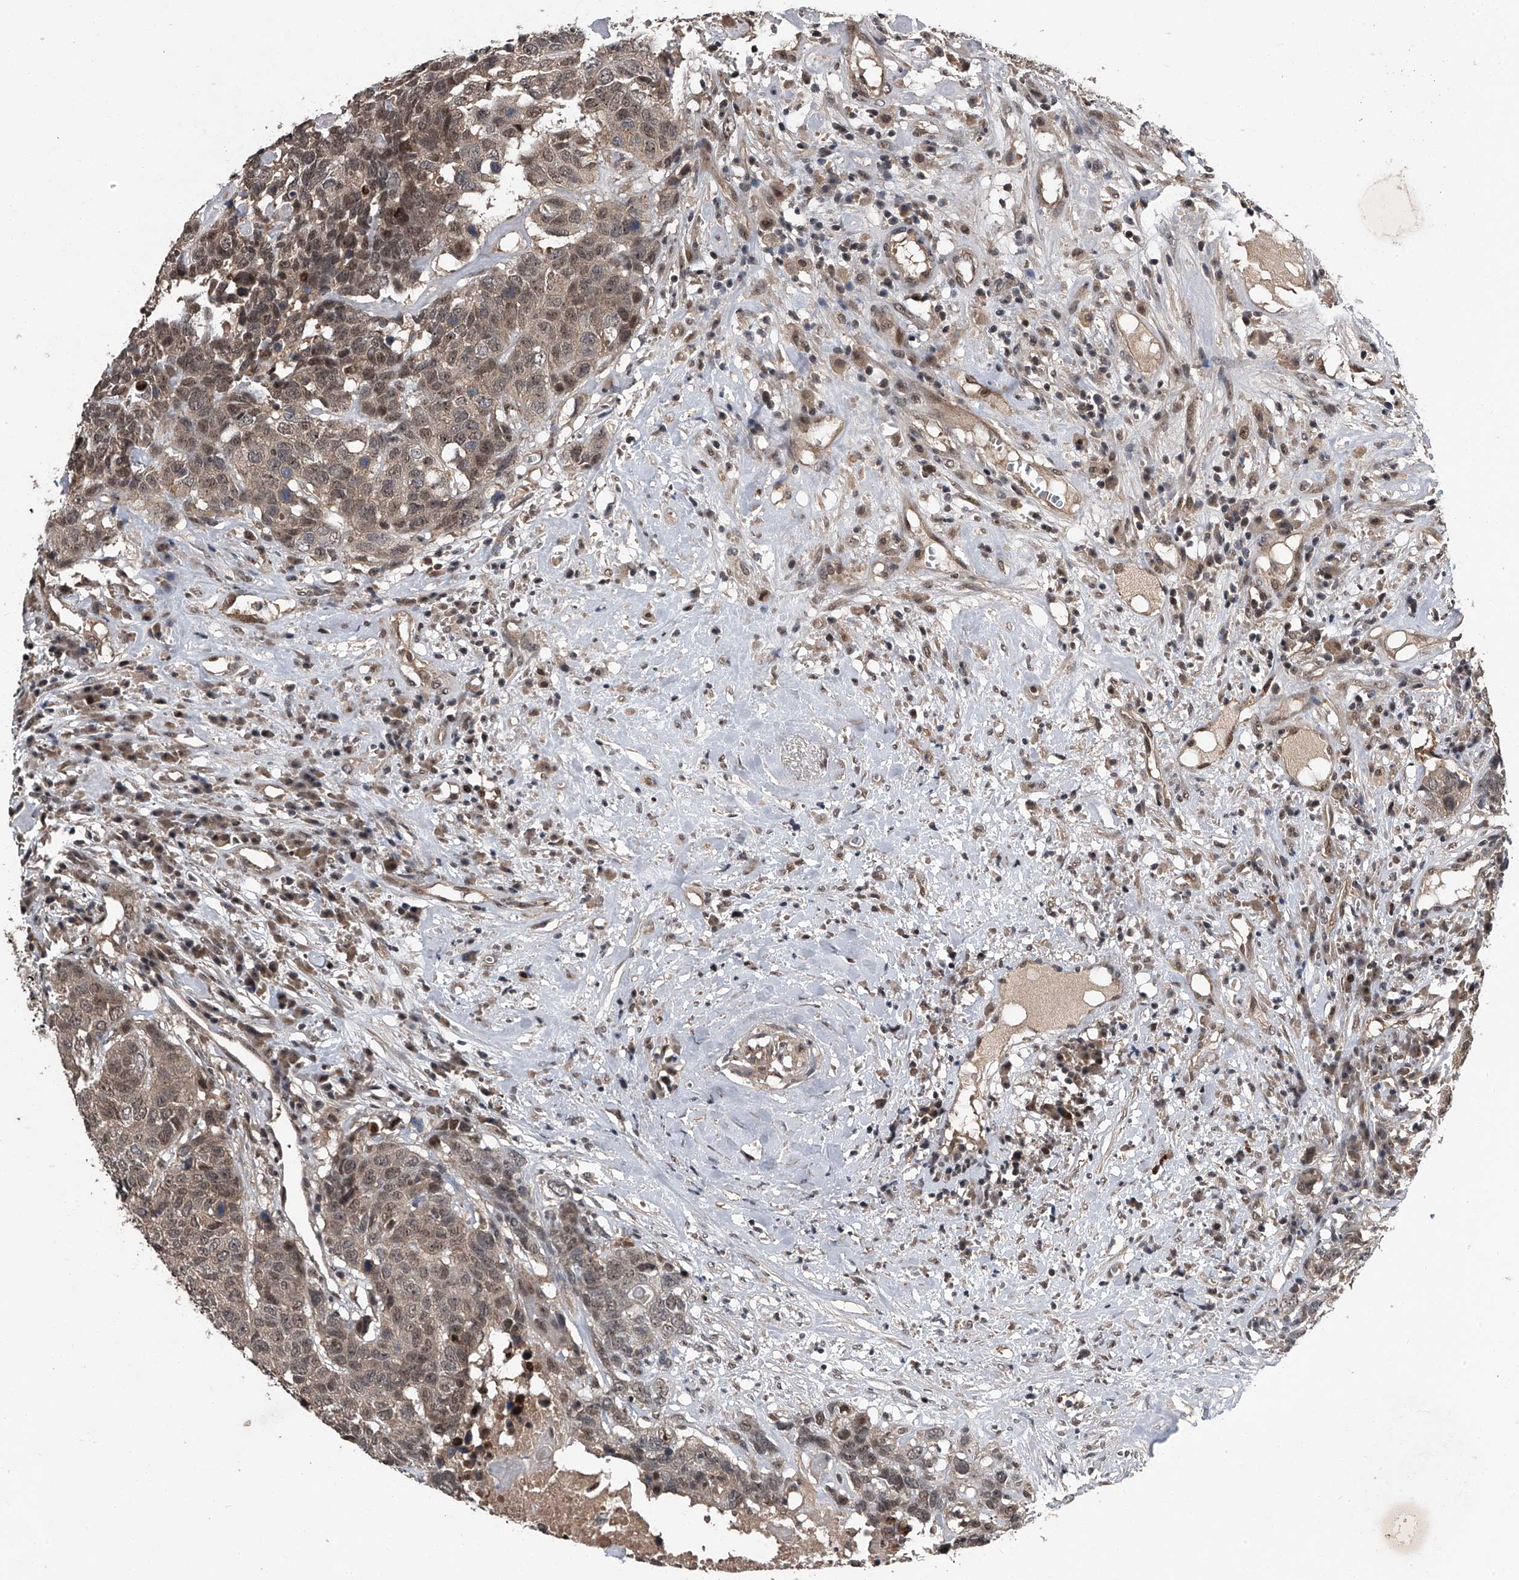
{"staining": {"intensity": "weak", "quantity": ">75%", "location": "cytoplasmic/membranous,nuclear"}, "tissue": "head and neck cancer", "cell_type": "Tumor cells", "image_type": "cancer", "snomed": [{"axis": "morphology", "description": "Squamous cell carcinoma, NOS"}, {"axis": "topography", "description": "Head-Neck"}], "caption": "Head and neck cancer (squamous cell carcinoma) stained for a protein (brown) displays weak cytoplasmic/membranous and nuclear positive expression in about >75% of tumor cells.", "gene": "SLC12A8", "patient": {"sex": "male", "age": 66}}